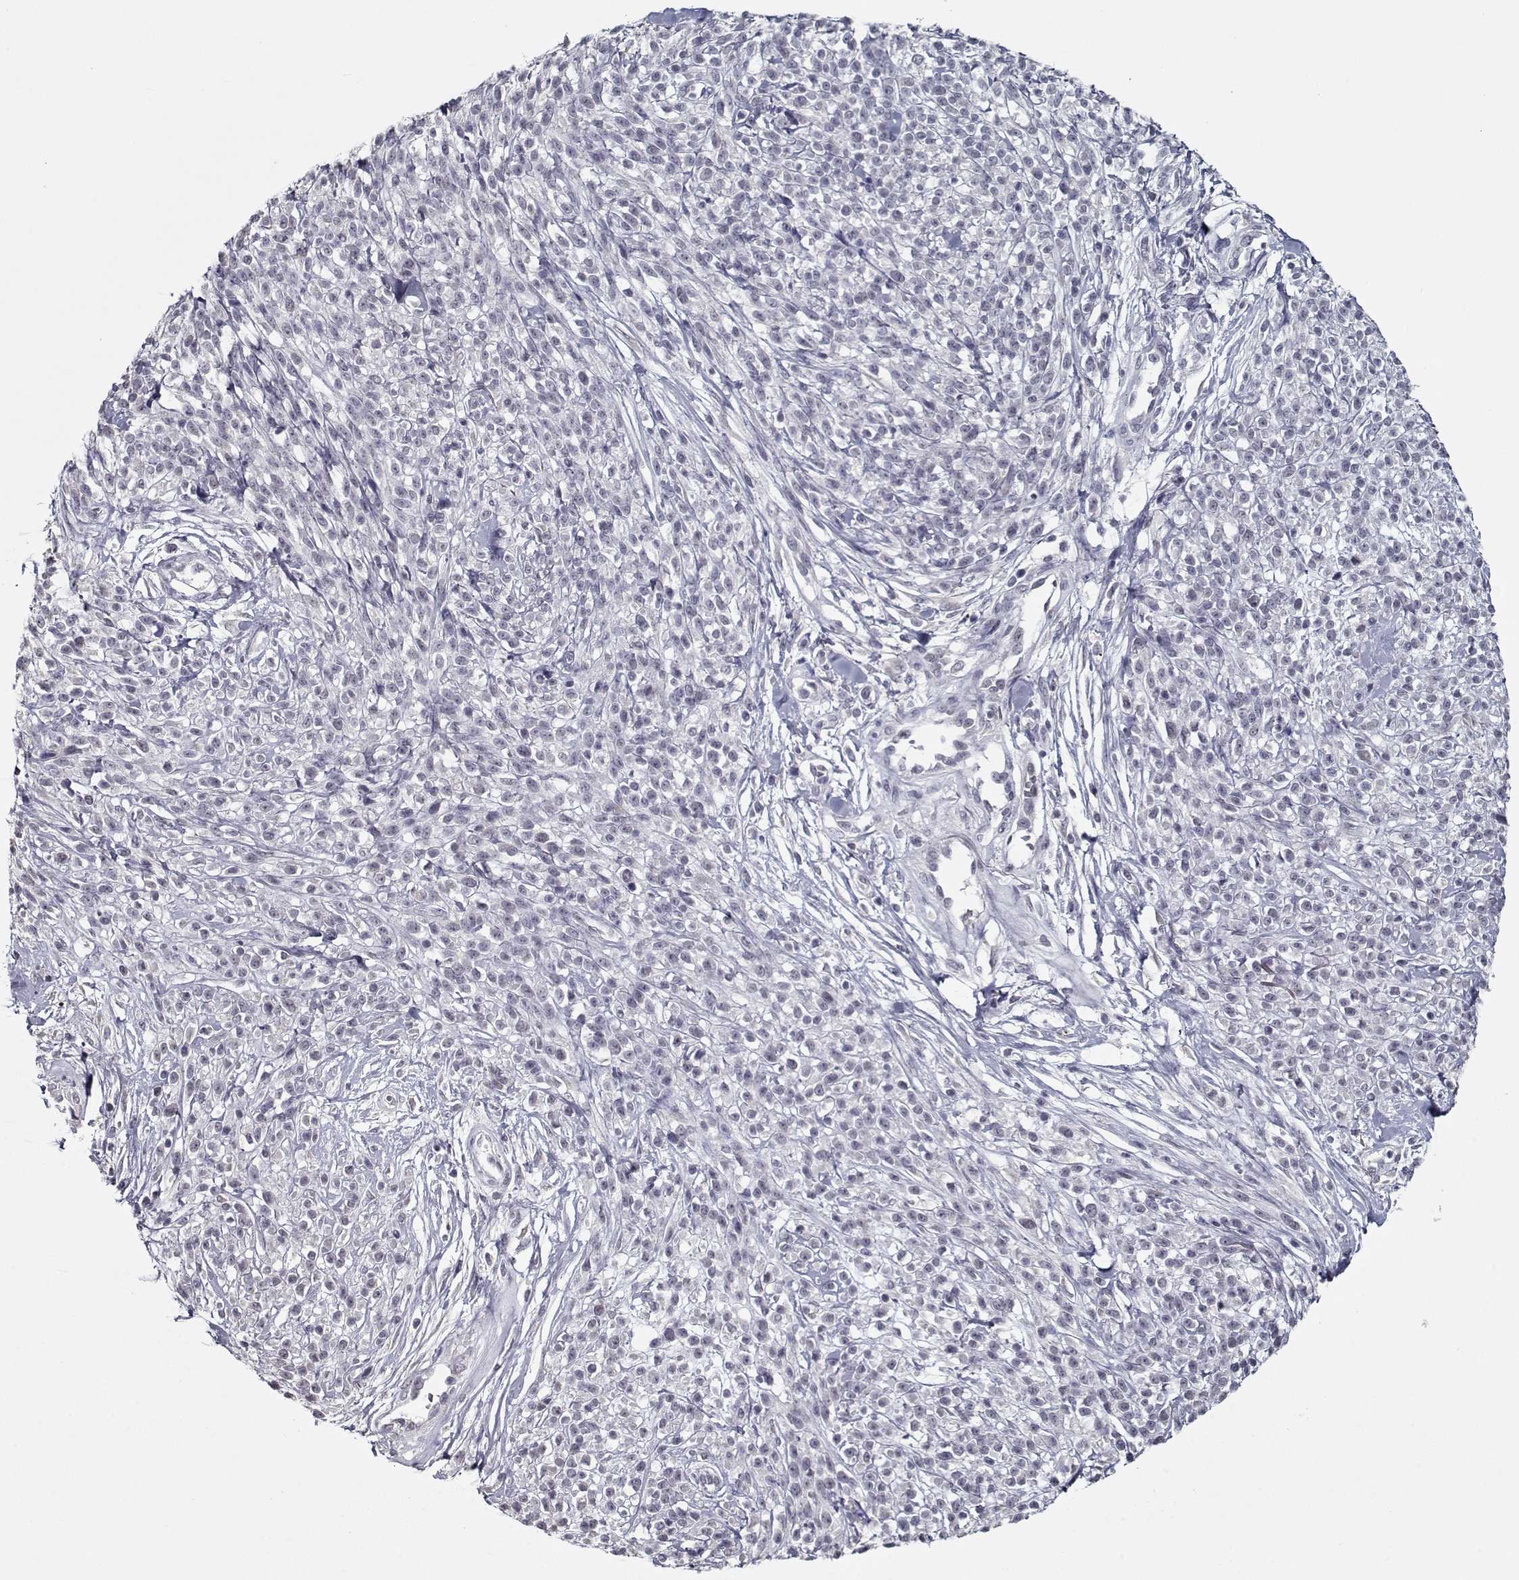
{"staining": {"intensity": "negative", "quantity": "none", "location": "none"}, "tissue": "melanoma", "cell_type": "Tumor cells", "image_type": "cancer", "snomed": [{"axis": "morphology", "description": "Malignant melanoma, NOS"}, {"axis": "topography", "description": "Skin"}, {"axis": "topography", "description": "Skin of trunk"}], "caption": "Immunohistochemical staining of melanoma displays no significant positivity in tumor cells.", "gene": "SEC16B", "patient": {"sex": "male", "age": 74}}